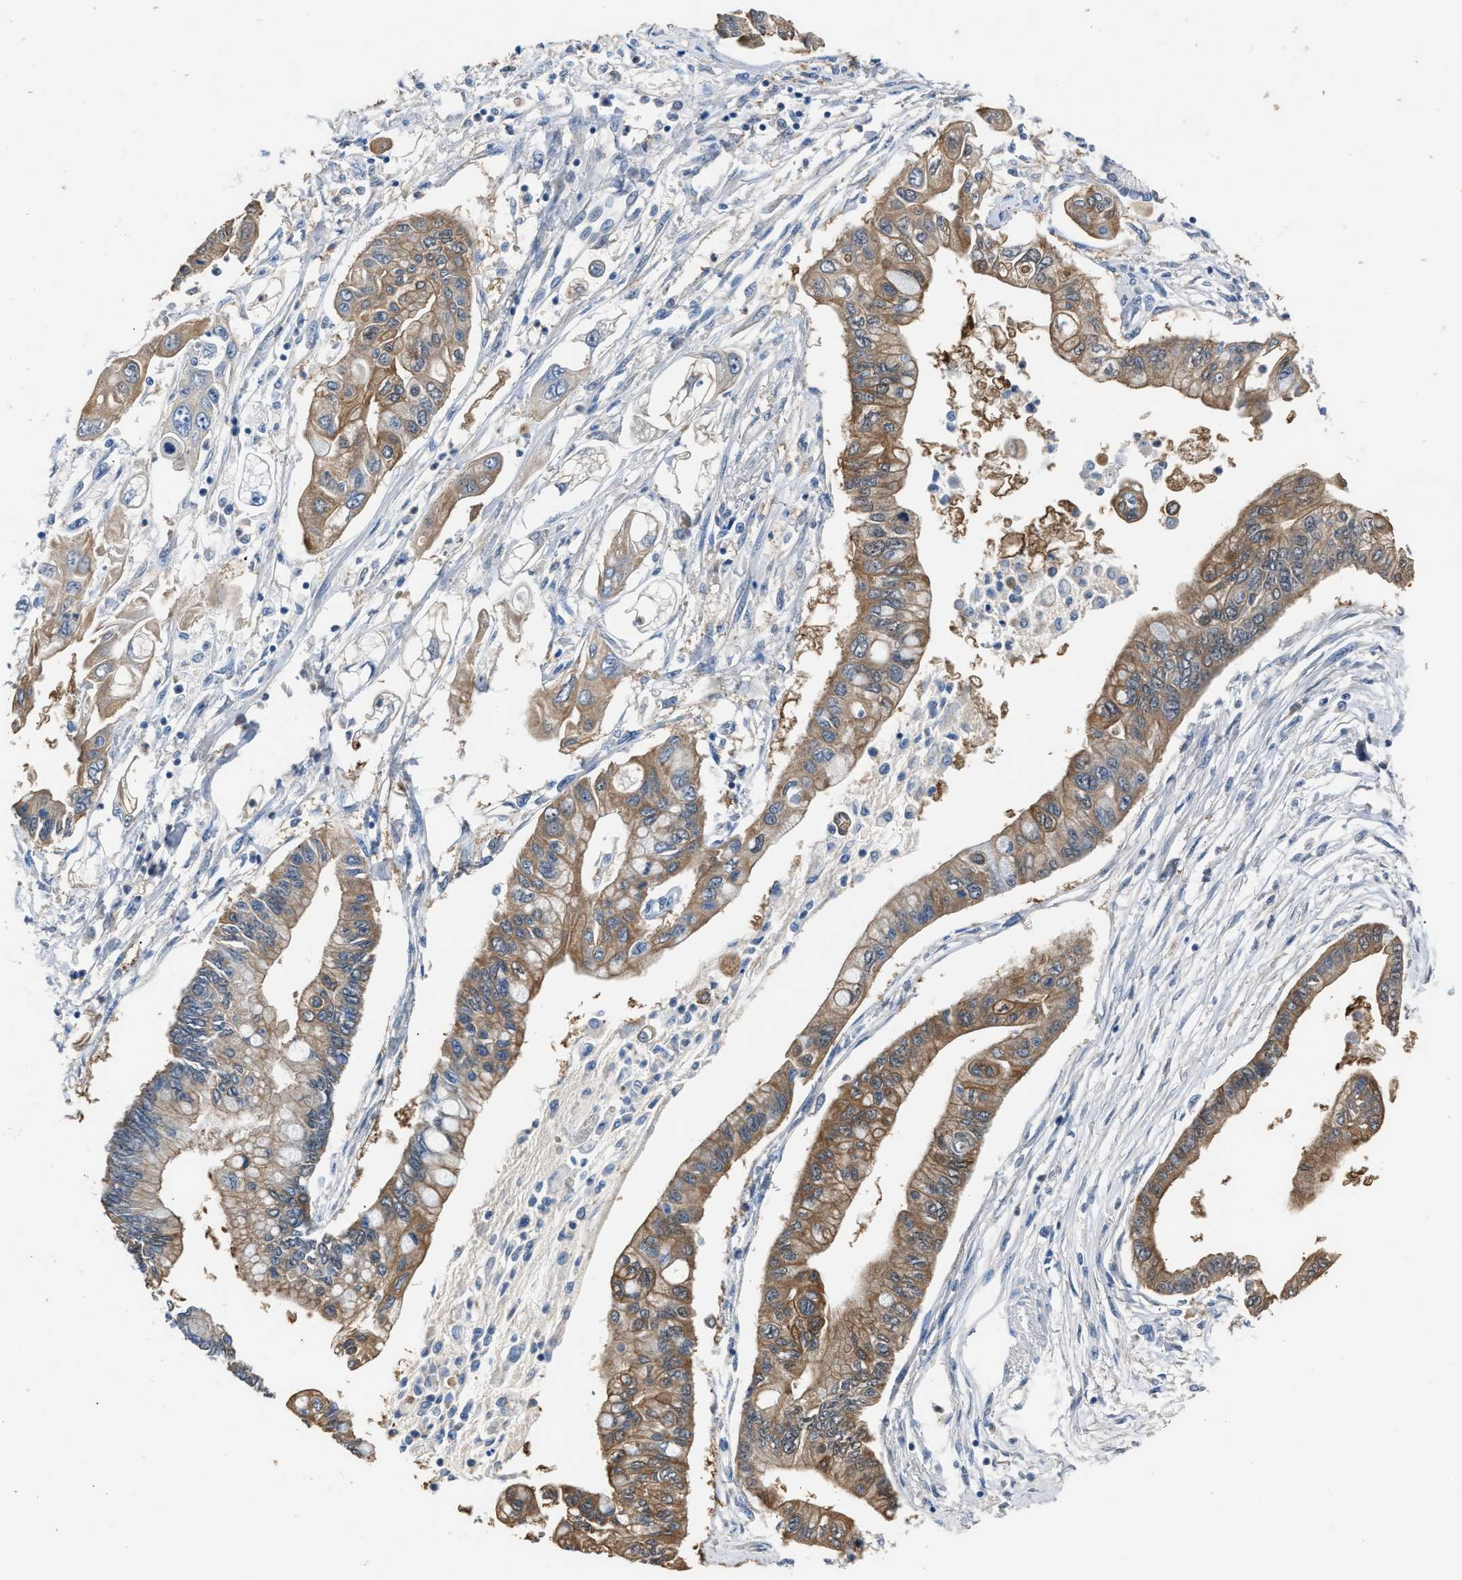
{"staining": {"intensity": "moderate", "quantity": ">75%", "location": "cytoplasmic/membranous"}, "tissue": "pancreatic cancer", "cell_type": "Tumor cells", "image_type": "cancer", "snomed": [{"axis": "morphology", "description": "Adenocarcinoma, NOS"}, {"axis": "topography", "description": "Pancreas"}], "caption": "Protein analysis of pancreatic cancer (adenocarcinoma) tissue displays moderate cytoplasmic/membranous expression in about >75% of tumor cells.", "gene": "GSTP1", "patient": {"sex": "female", "age": 77}}